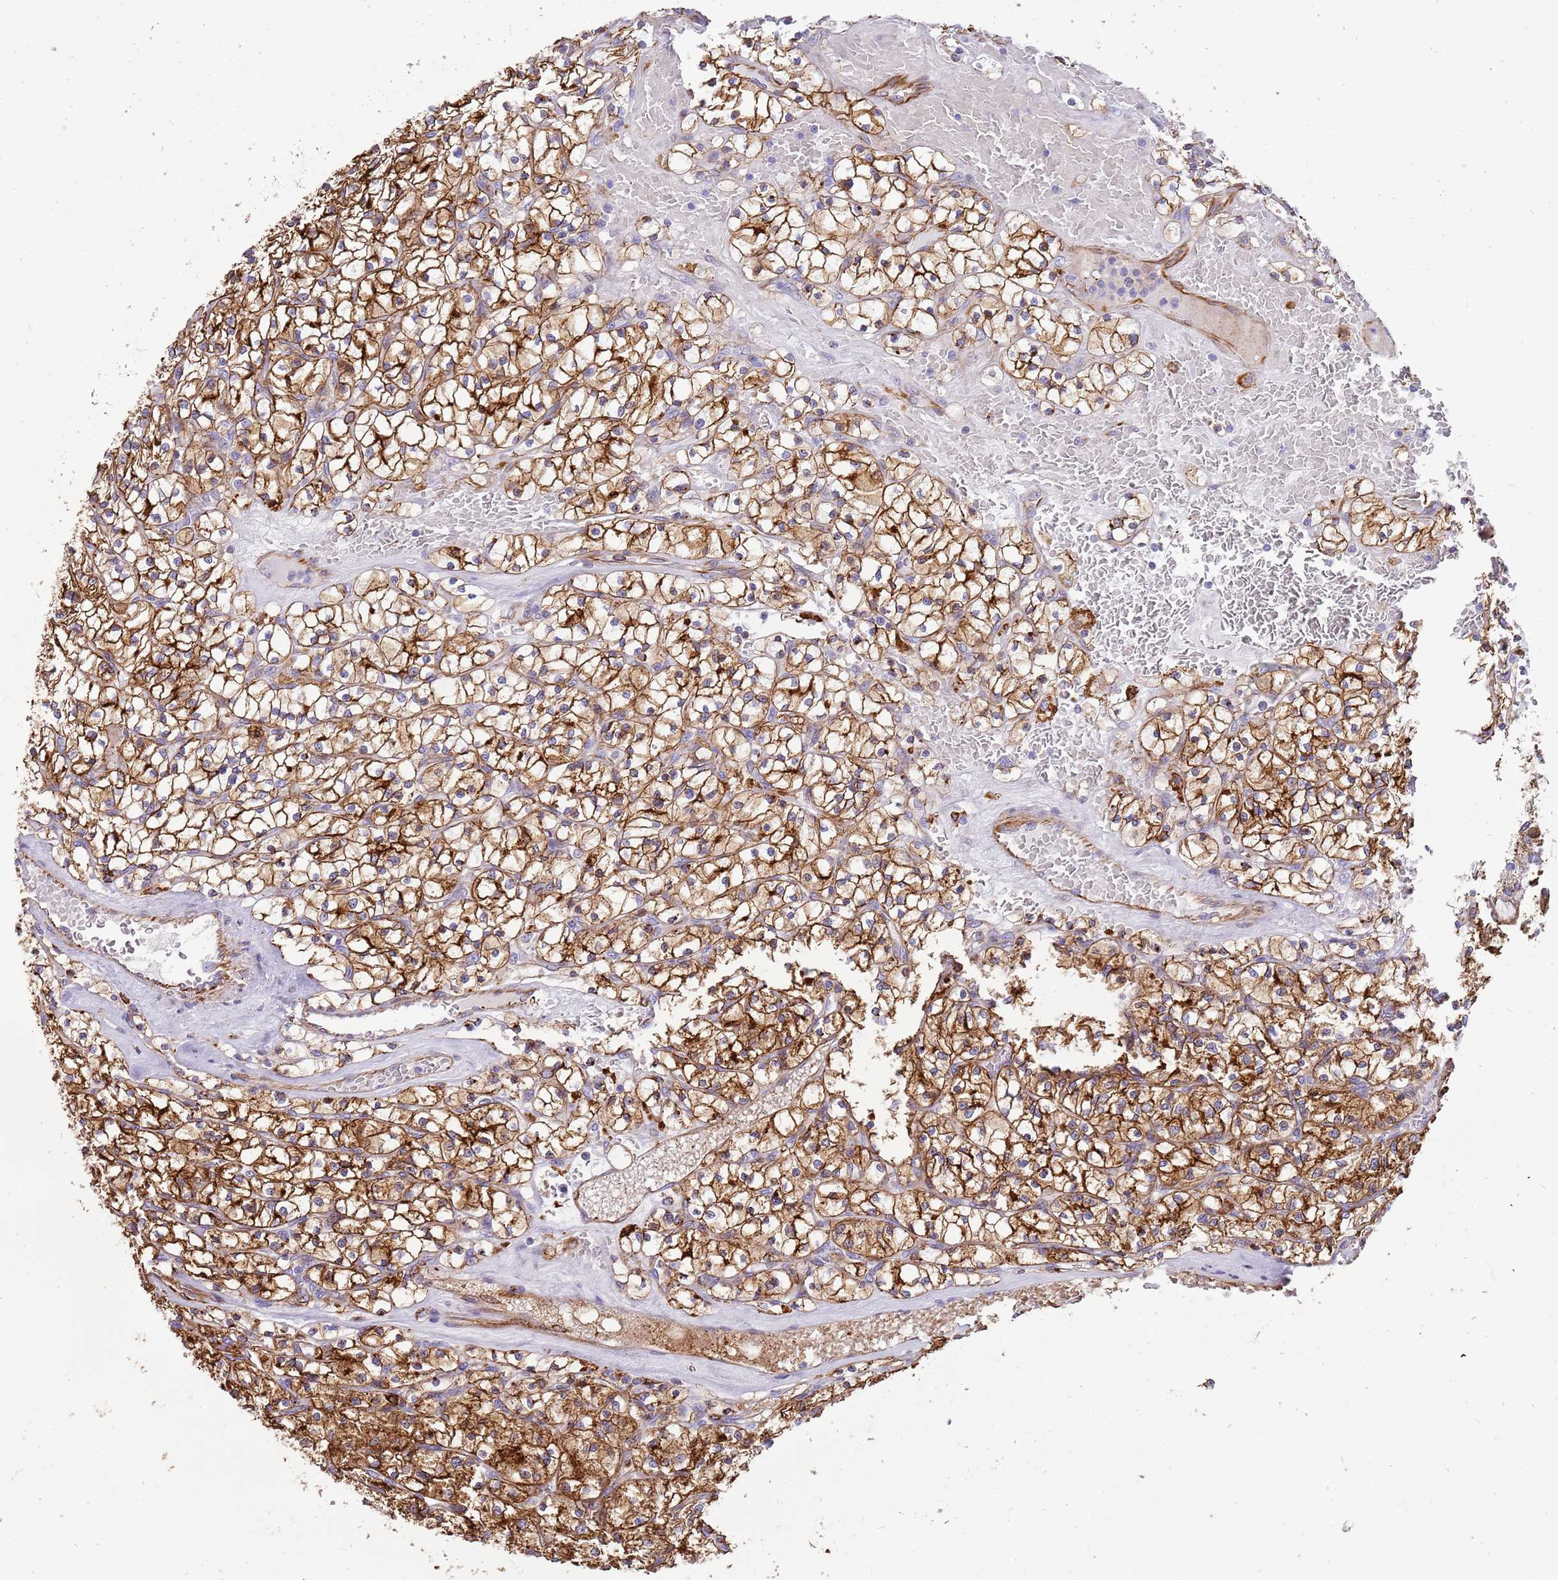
{"staining": {"intensity": "strong", "quantity": ">75%", "location": "cytoplasmic/membranous"}, "tissue": "renal cancer", "cell_type": "Tumor cells", "image_type": "cancer", "snomed": [{"axis": "morphology", "description": "Adenocarcinoma, NOS"}, {"axis": "topography", "description": "Kidney"}], "caption": "Immunohistochemistry (IHC) (DAB) staining of human renal cancer (adenocarcinoma) demonstrates strong cytoplasmic/membranous protein expression in about >75% of tumor cells. (DAB (3,3'-diaminobenzidine) IHC, brown staining for protein, blue staining for nuclei).", "gene": "ZDHHC1", "patient": {"sex": "female", "age": 64}}